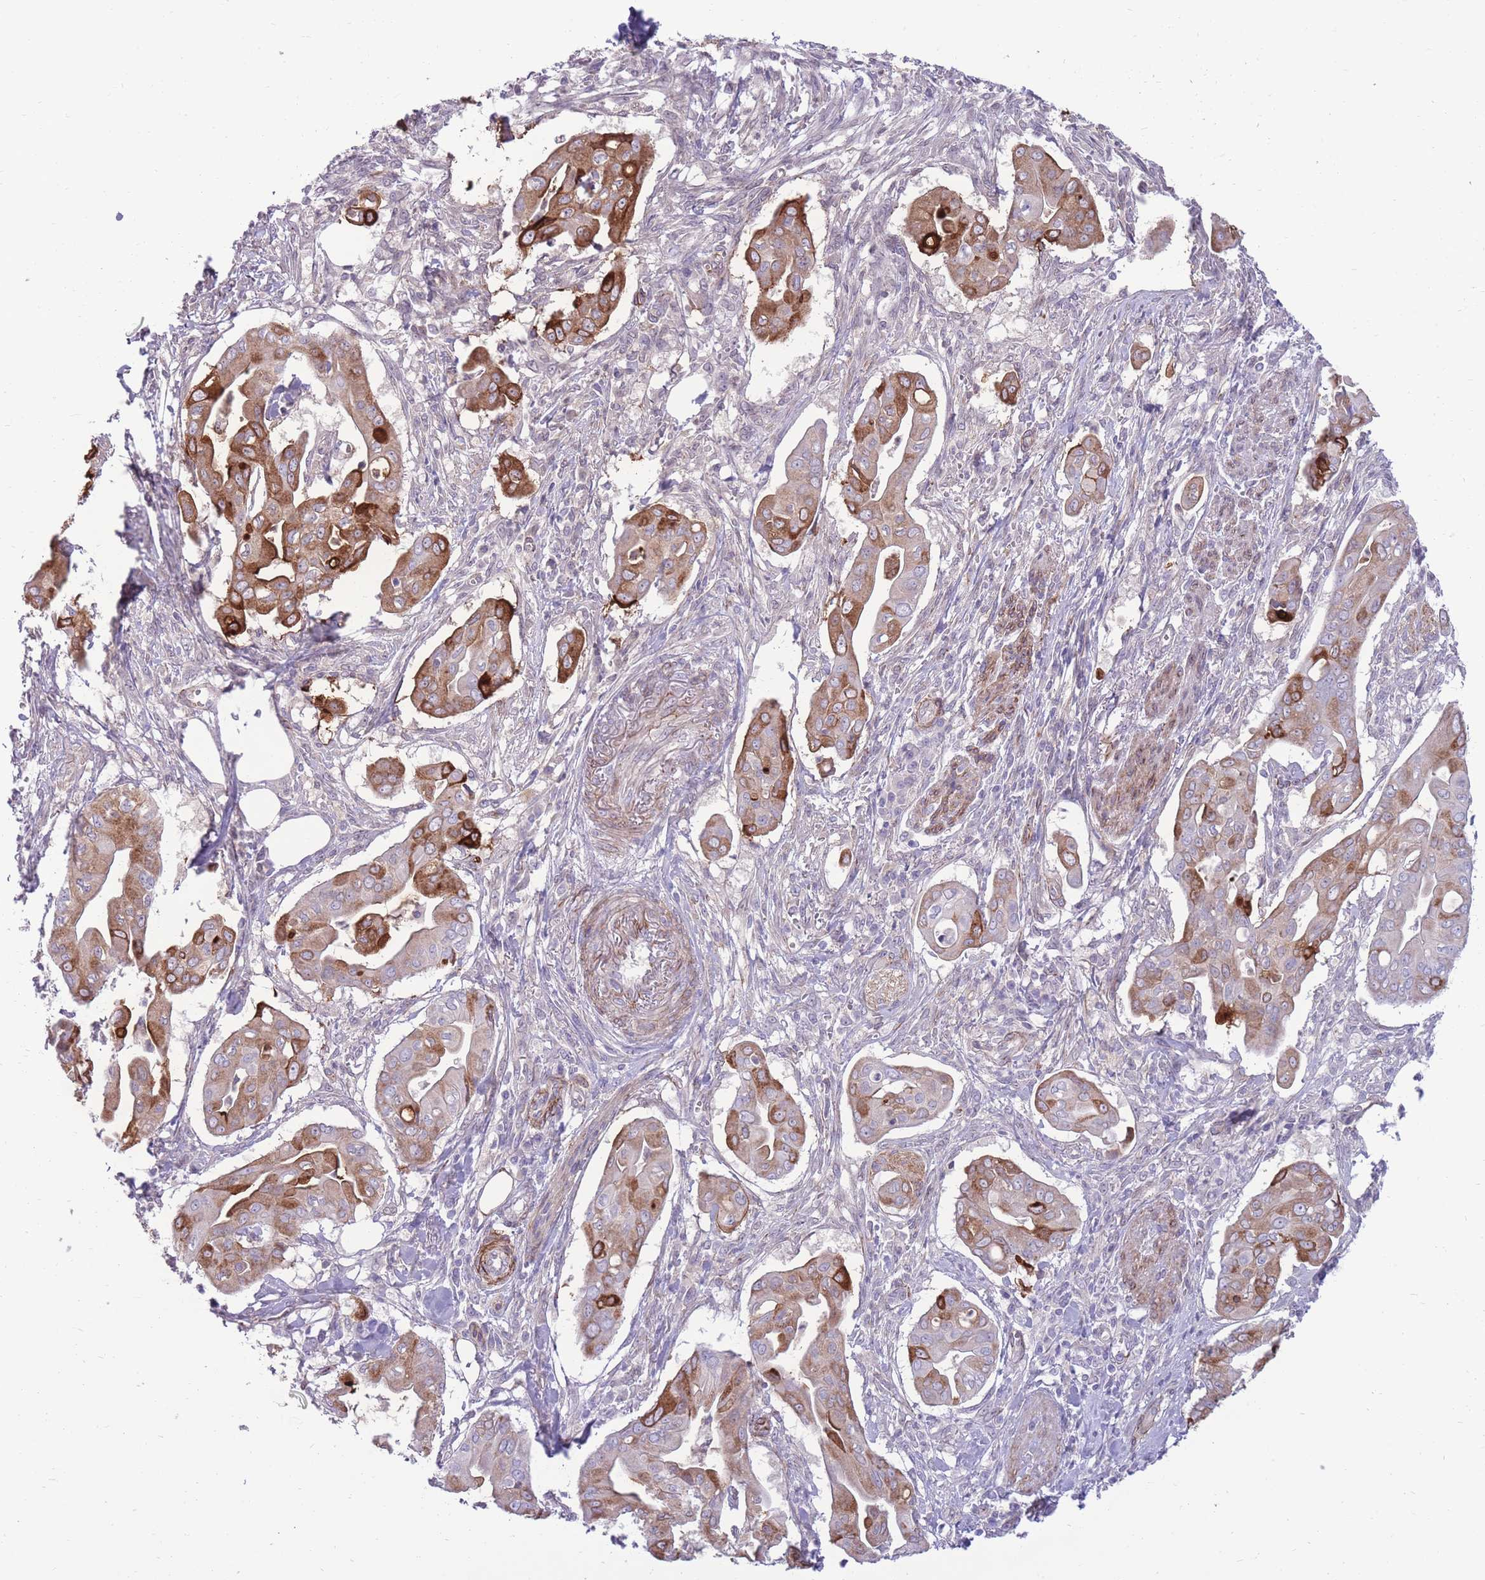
{"staining": {"intensity": "strong", "quantity": "25%-75%", "location": "cytoplasmic/membranous"}, "tissue": "pancreatic cancer", "cell_type": "Tumor cells", "image_type": "cancer", "snomed": [{"axis": "morphology", "description": "Adenocarcinoma, NOS"}, {"axis": "topography", "description": "Pancreas"}], "caption": "This is a photomicrograph of immunohistochemistry staining of adenocarcinoma (pancreatic), which shows strong positivity in the cytoplasmic/membranous of tumor cells.", "gene": "RGS11", "patient": {"sex": "male", "age": 71}}